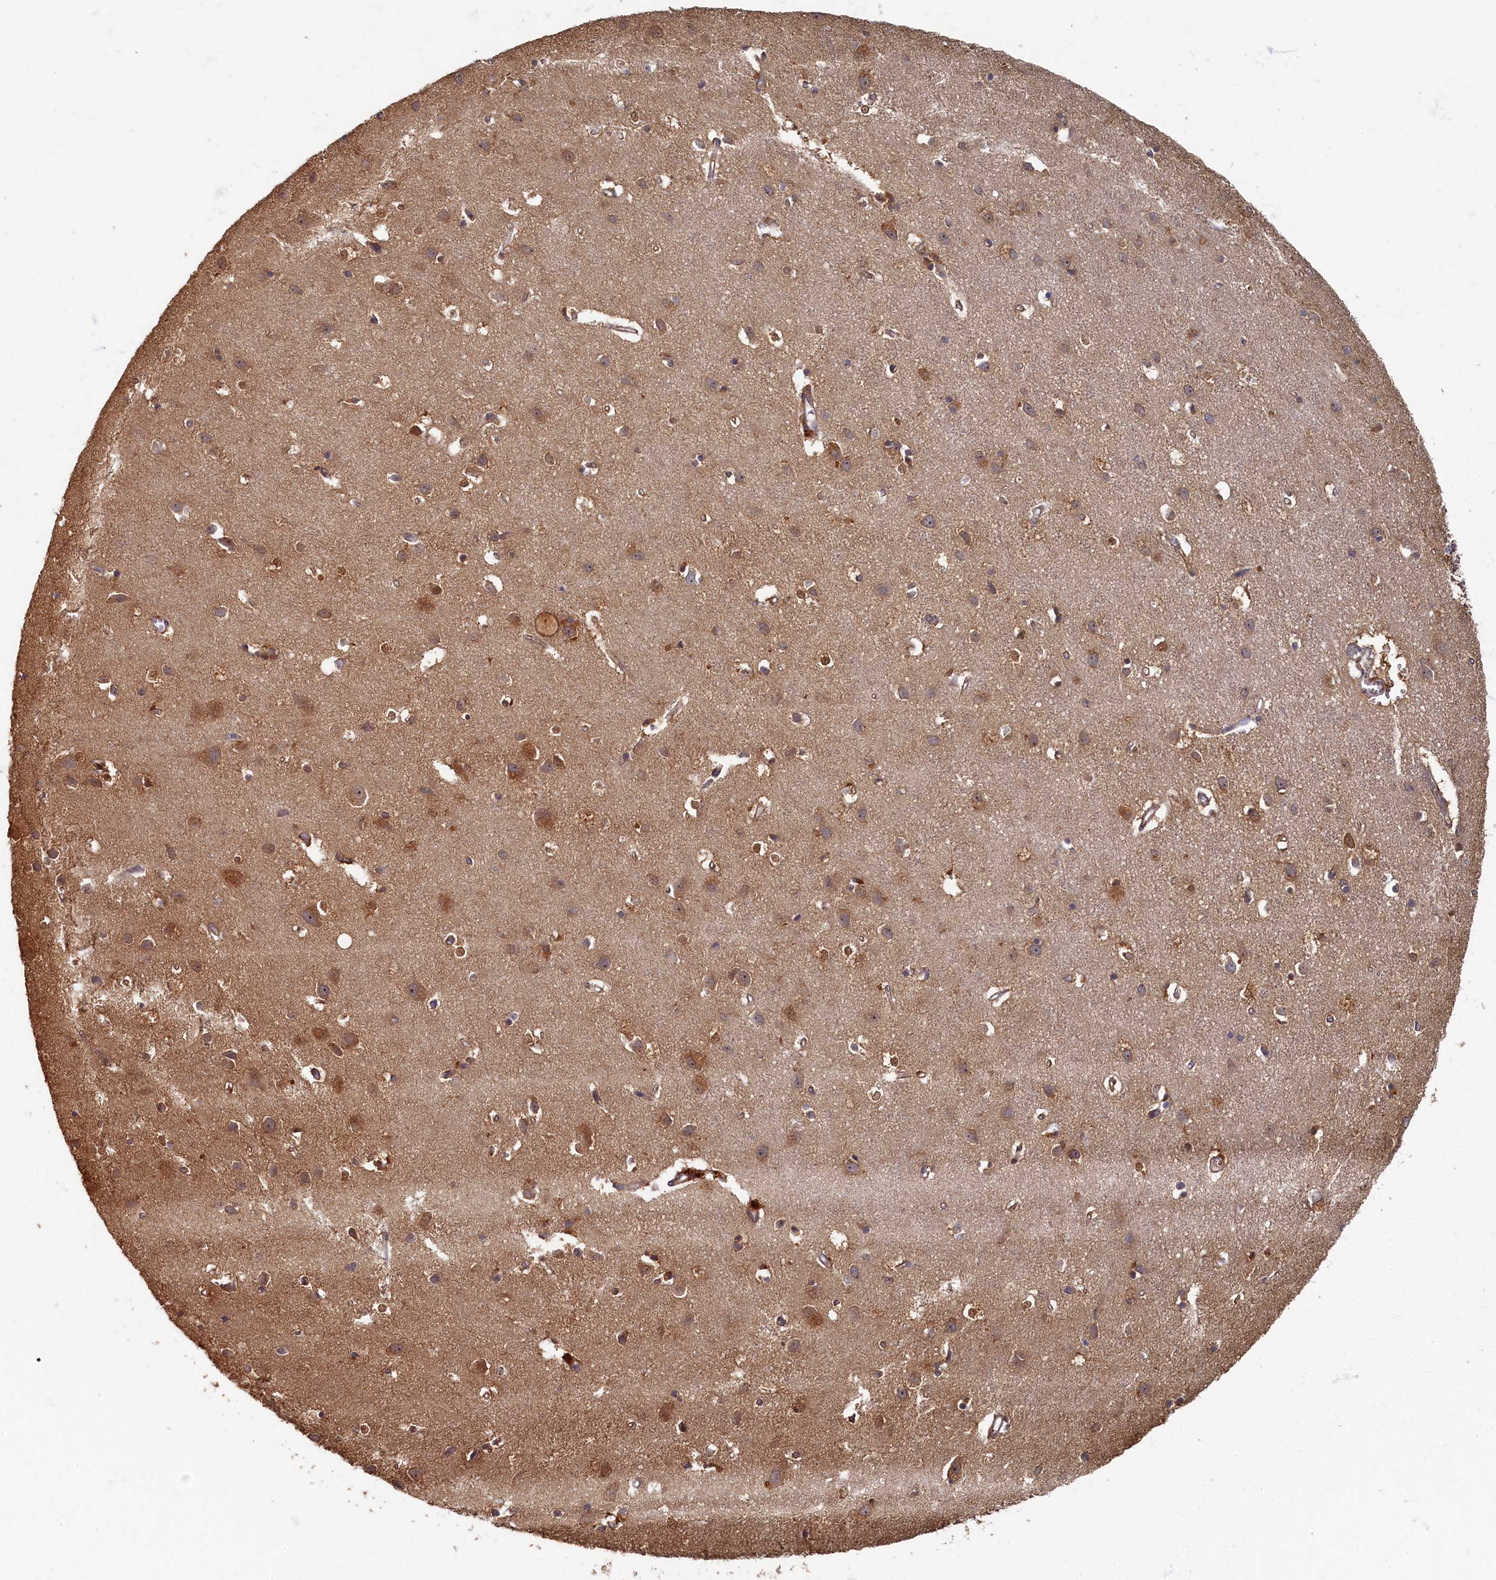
{"staining": {"intensity": "weak", "quantity": ">75%", "location": "cytoplasmic/membranous"}, "tissue": "cerebral cortex", "cell_type": "Endothelial cells", "image_type": "normal", "snomed": [{"axis": "morphology", "description": "Normal tissue, NOS"}, {"axis": "topography", "description": "Cerebral cortex"}], "caption": "About >75% of endothelial cells in benign human cerebral cortex display weak cytoplasmic/membranous protein staining as visualized by brown immunohistochemical staining.", "gene": "HUNK", "patient": {"sex": "female", "age": 64}}